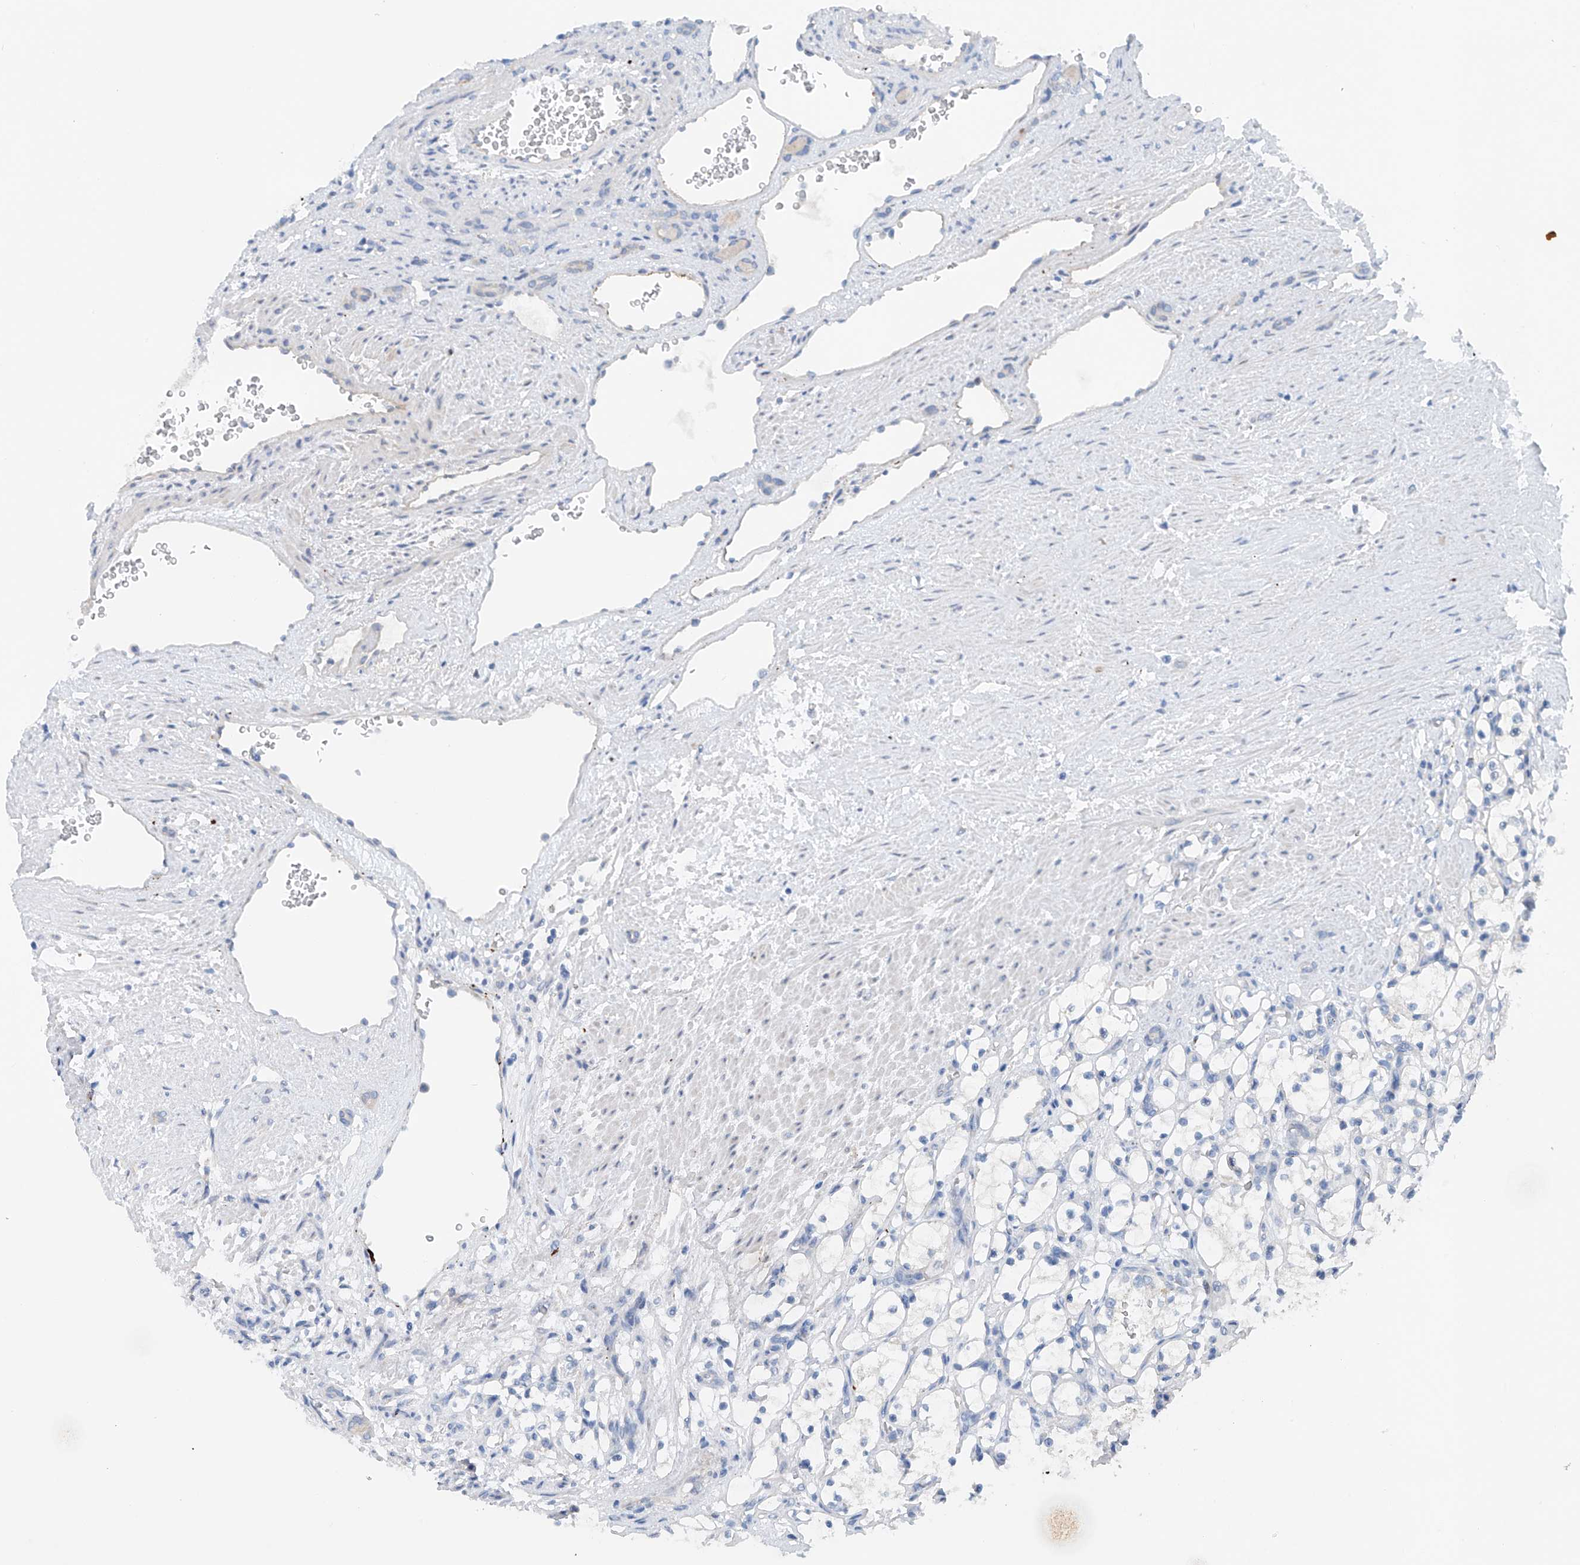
{"staining": {"intensity": "negative", "quantity": "none", "location": "none"}, "tissue": "renal cancer", "cell_type": "Tumor cells", "image_type": "cancer", "snomed": [{"axis": "morphology", "description": "Adenocarcinoma, NOS"}, {"axis": "topography", "description": "Kidney"}], "caption": "The photomicrograph shows no staining of tumor cells in renal cancer (adenocarcinoma). (Stains: DAB immunohistochemistry (IHC) with hematoxylin counter stain, Microscopy: brightfield microscopy at high magnification).", "gene": "CEP85L", "patient": {"sex": "female", "age": 69}}